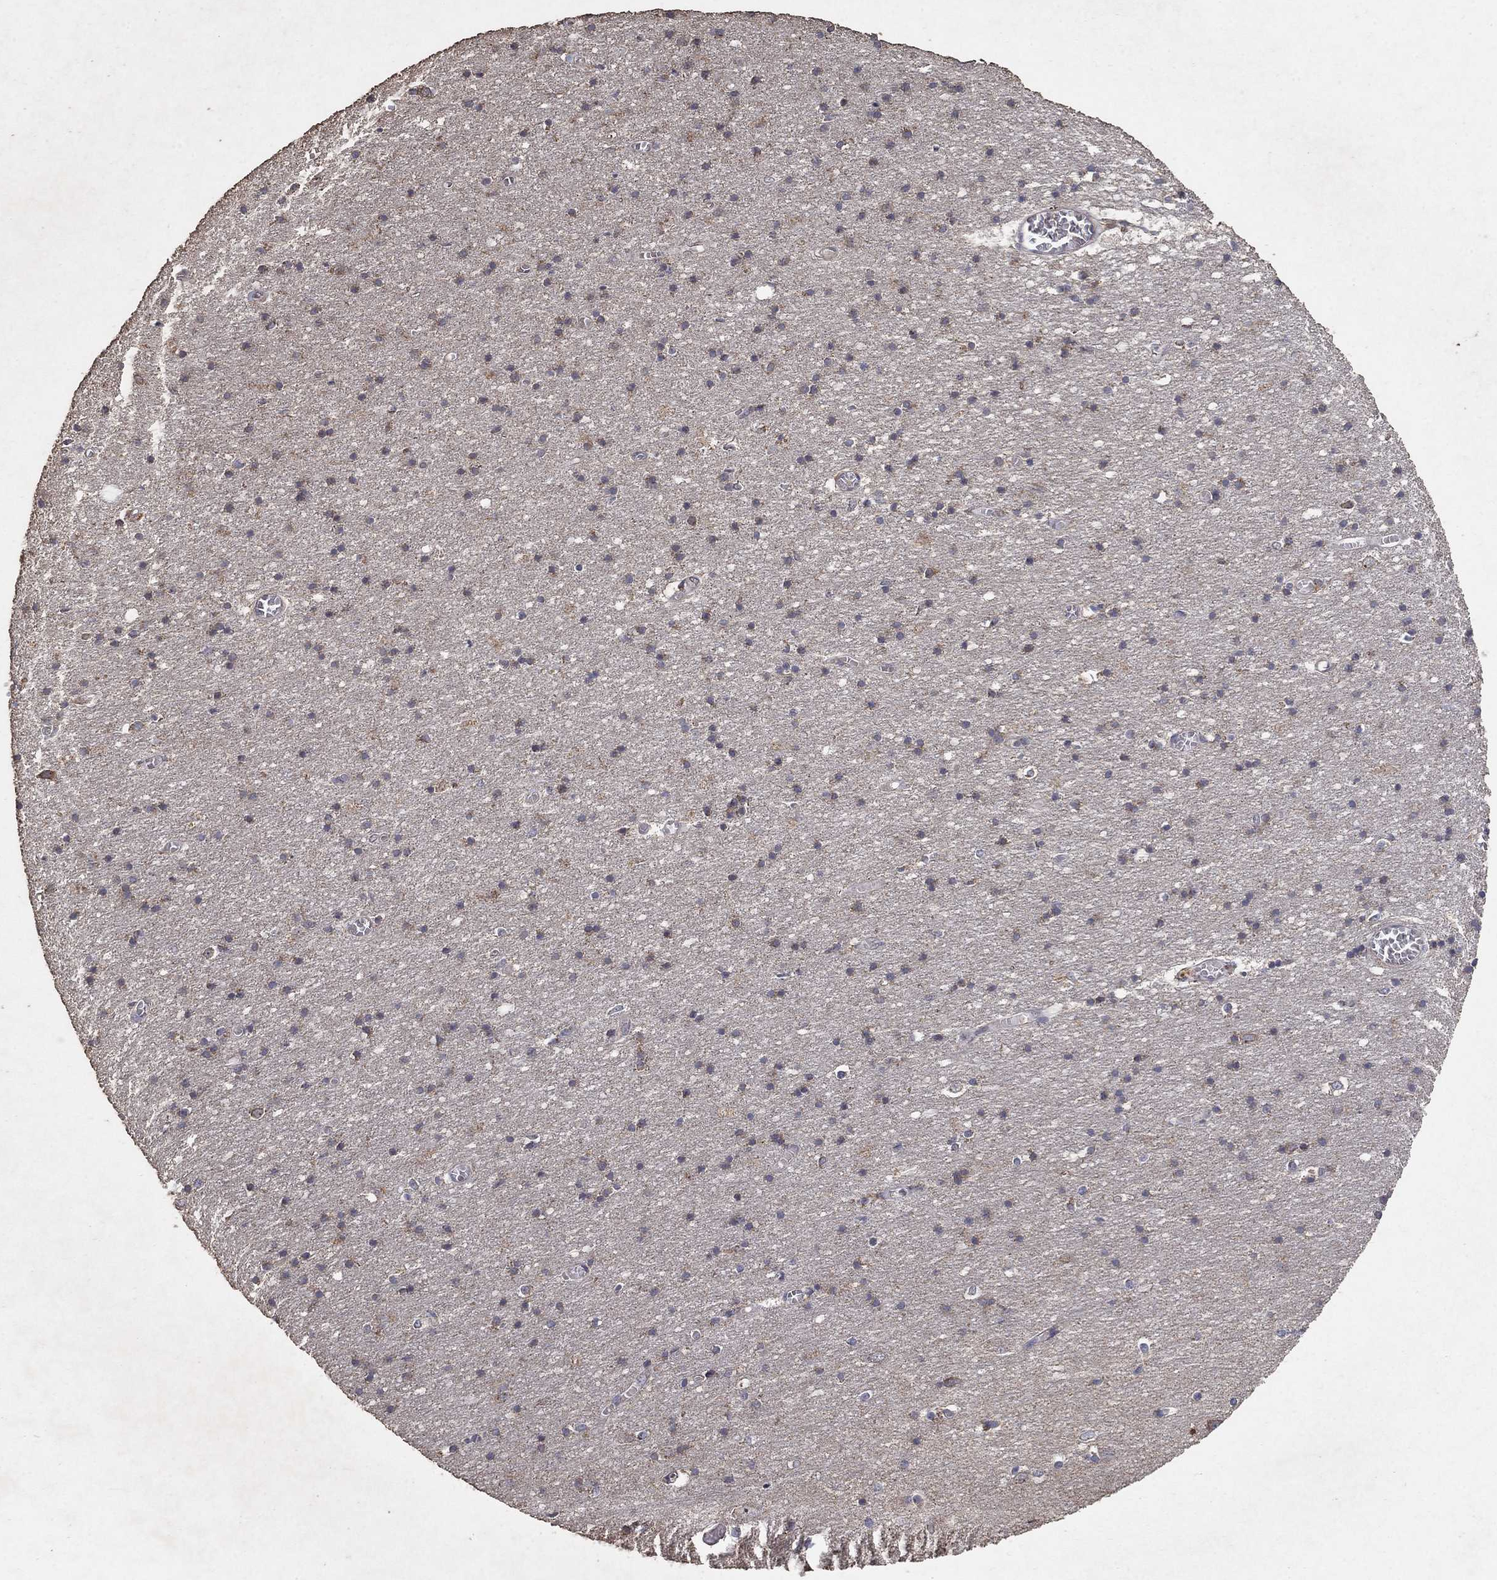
{"staining": {"intensity": "negative", "quantity": "none", "location": "none"}, "tissue": "cerebral cortex", "cell_type": "Endothelial cells", "image_type": "normal", "snomed": [{"axis": "morphology", "description": "Normal tissue, NOS"}, {"axis": "topography", "description": "Cerebral cortex"}], "caption": "Micrograph shows no protein expression in endothelial cells of unremarkable cerebral cortex. The staining was performed using DAB (3,3'-diaminobenzidine) to visualize the protein expression in brown, while the nuclei were stained in blue with hematoxylin (Magnification: 20x).", "gene": "GPSM1", "patient": {"sex": "male", "age": 70}}